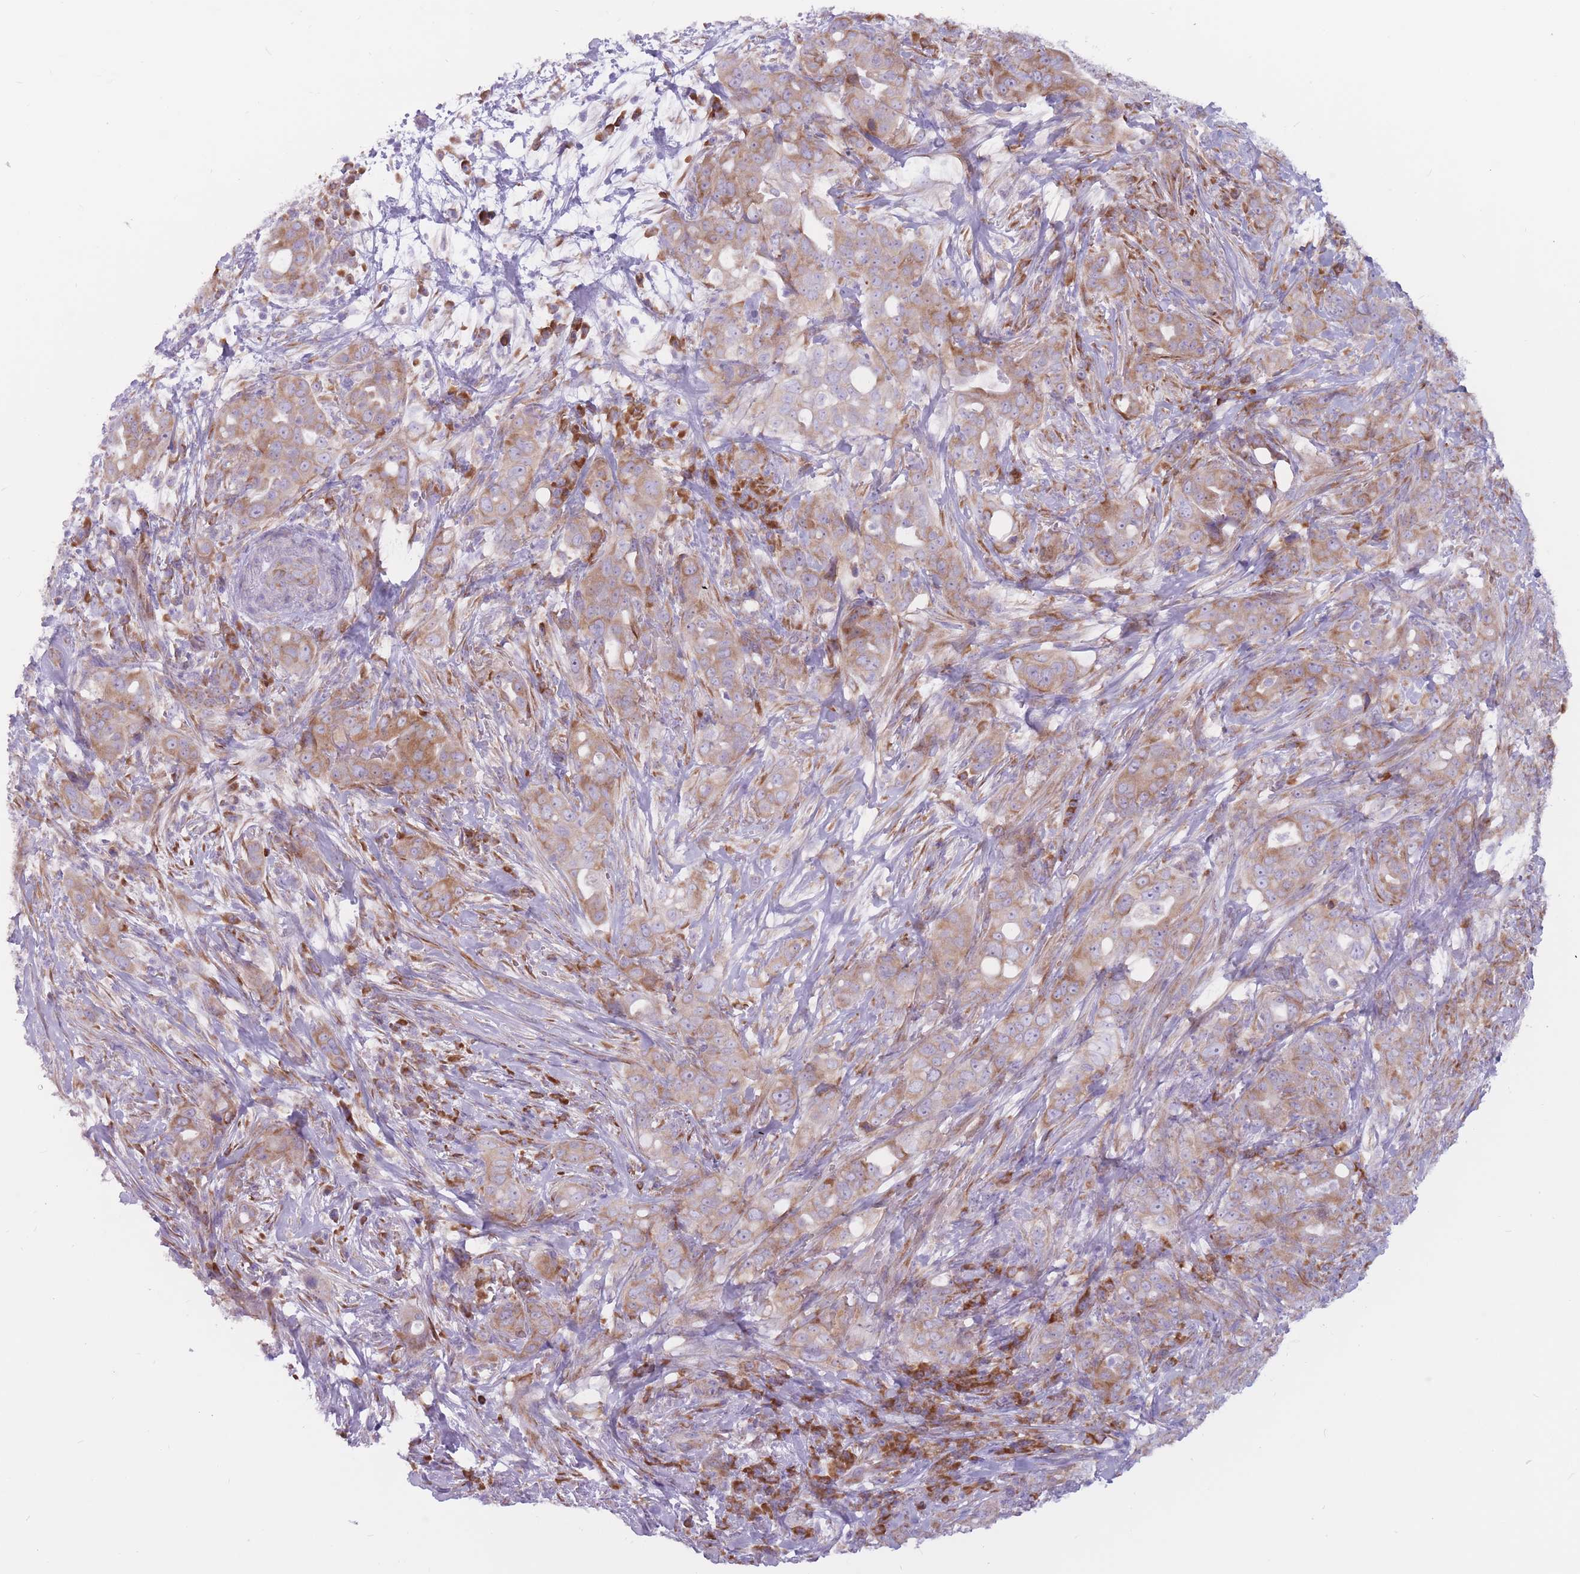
{"staining": {"intensity": "moderate", "quantity": ">75%", "location": "cytoplasmic/membranous"}, "tissue": "pancreatic cancer", "cell_type": "Tumor cells", "image_type": "cancer", "snomed": [{"axis": "morphology", "description": "Normal tissue, NOS"}, {"axis": "morphology", "description": "Adenocarcinoma, NOS"}, {"axis": "topography", "description": "Lymph node"}, {"axis": "topography", "description": "Pancreas"}], "caption": "Immunohistochemistry photomicrograph of human pancreatic cancer stained for a protein (brown), which reveals medium levels of moderate cytoplasmic/membranous staining in approximately >75% of tumor cells.", "gene": "RPL18", "patient": {"sex": "female", "age": 67}}